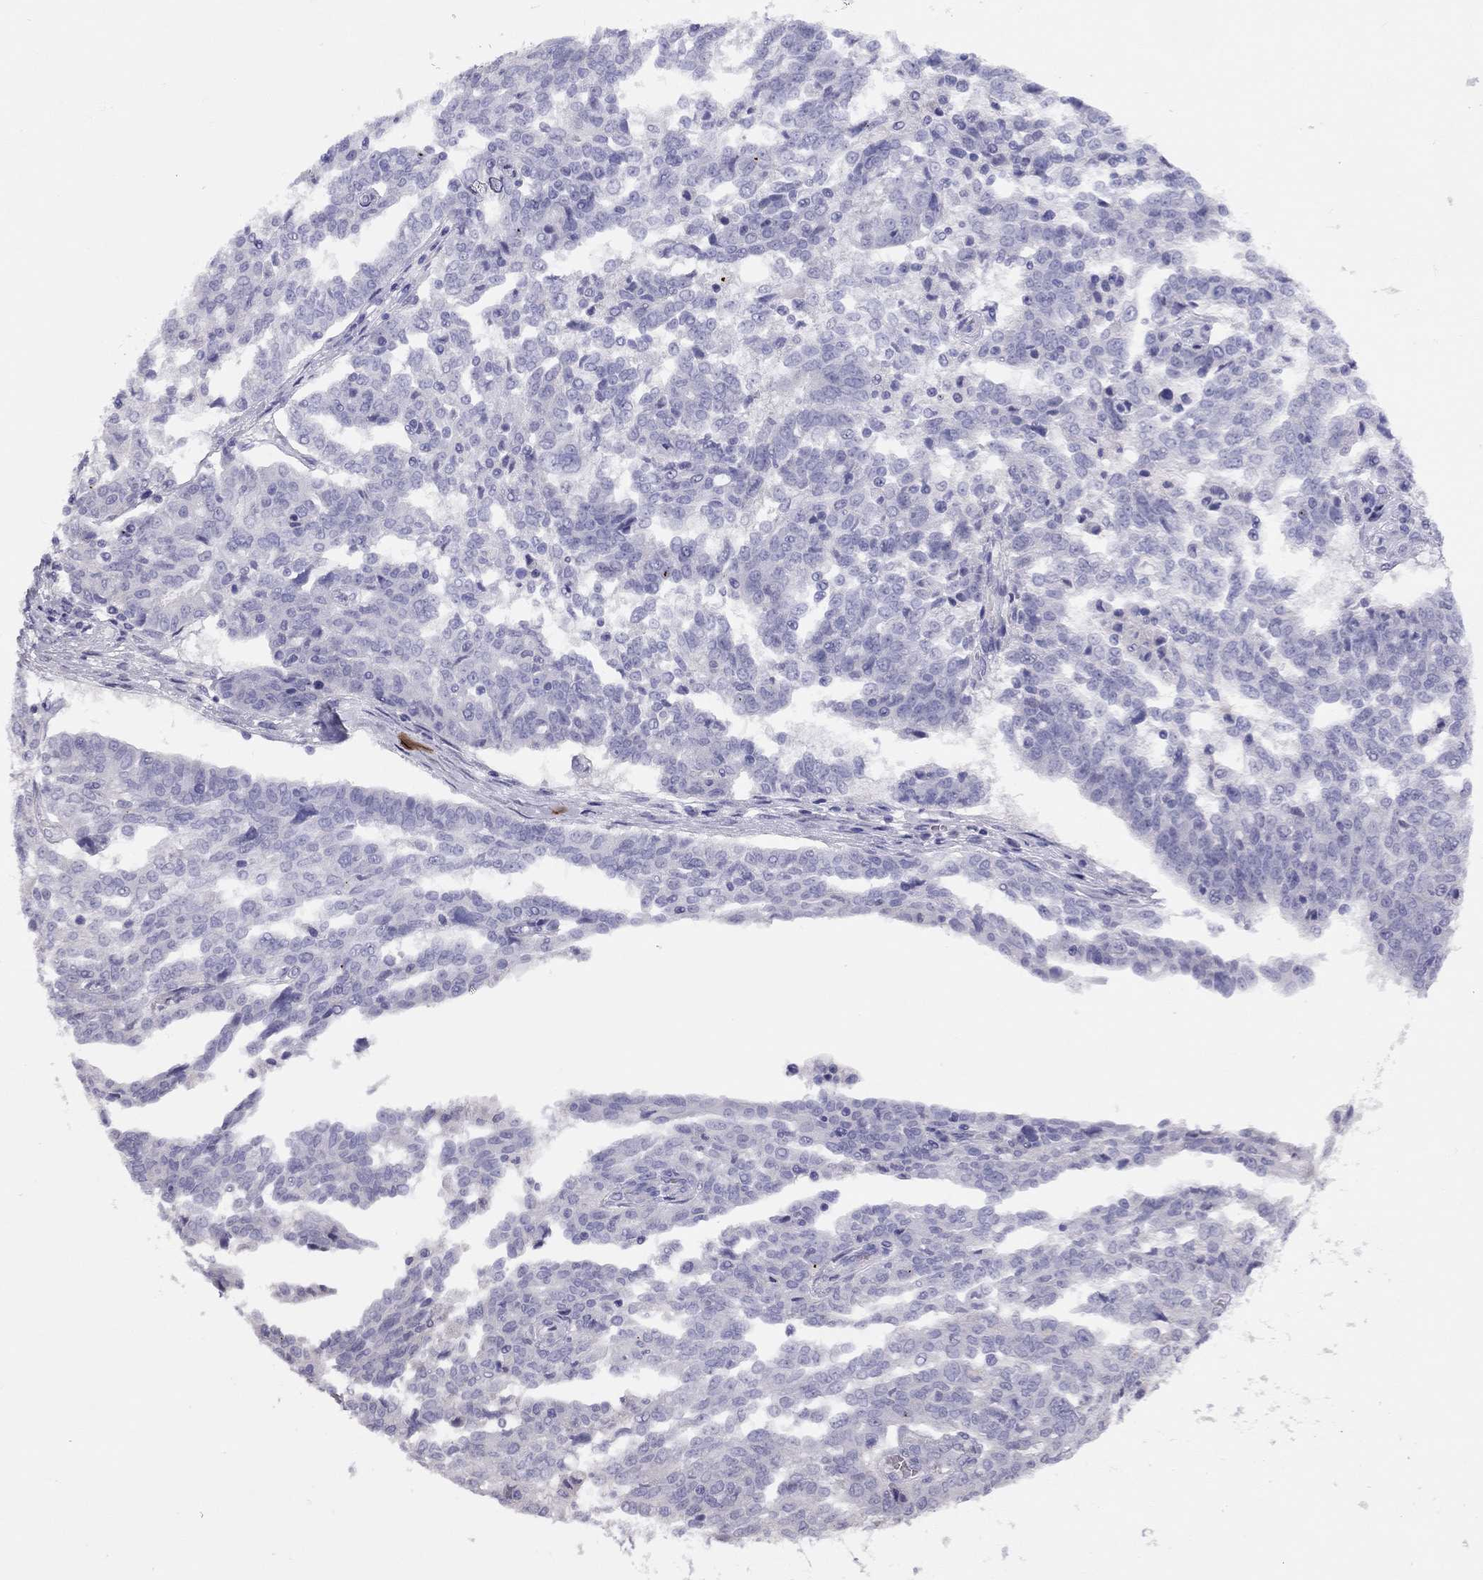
{"staining": {"intensity": "negative", "quantity": "none", "location": "none"}, "tissue": "ovarian cancer", "cell_type": "Tumor cells", "image_type": "cancer", "snomed": [{"axis": "morphology", "description": "Cystadenocarcinoma, serous, NOS"}, {"axis": "topography", "description": "Ovary"}], "caption": "This is a histopathology image of immunohistochemistry (IHC) staining of serous cystadenocarcinoma (ovarian), which shows no staining in tumor cells.", "gene": "LRIT2", "patient": {"sex": "female", "age": 67}}